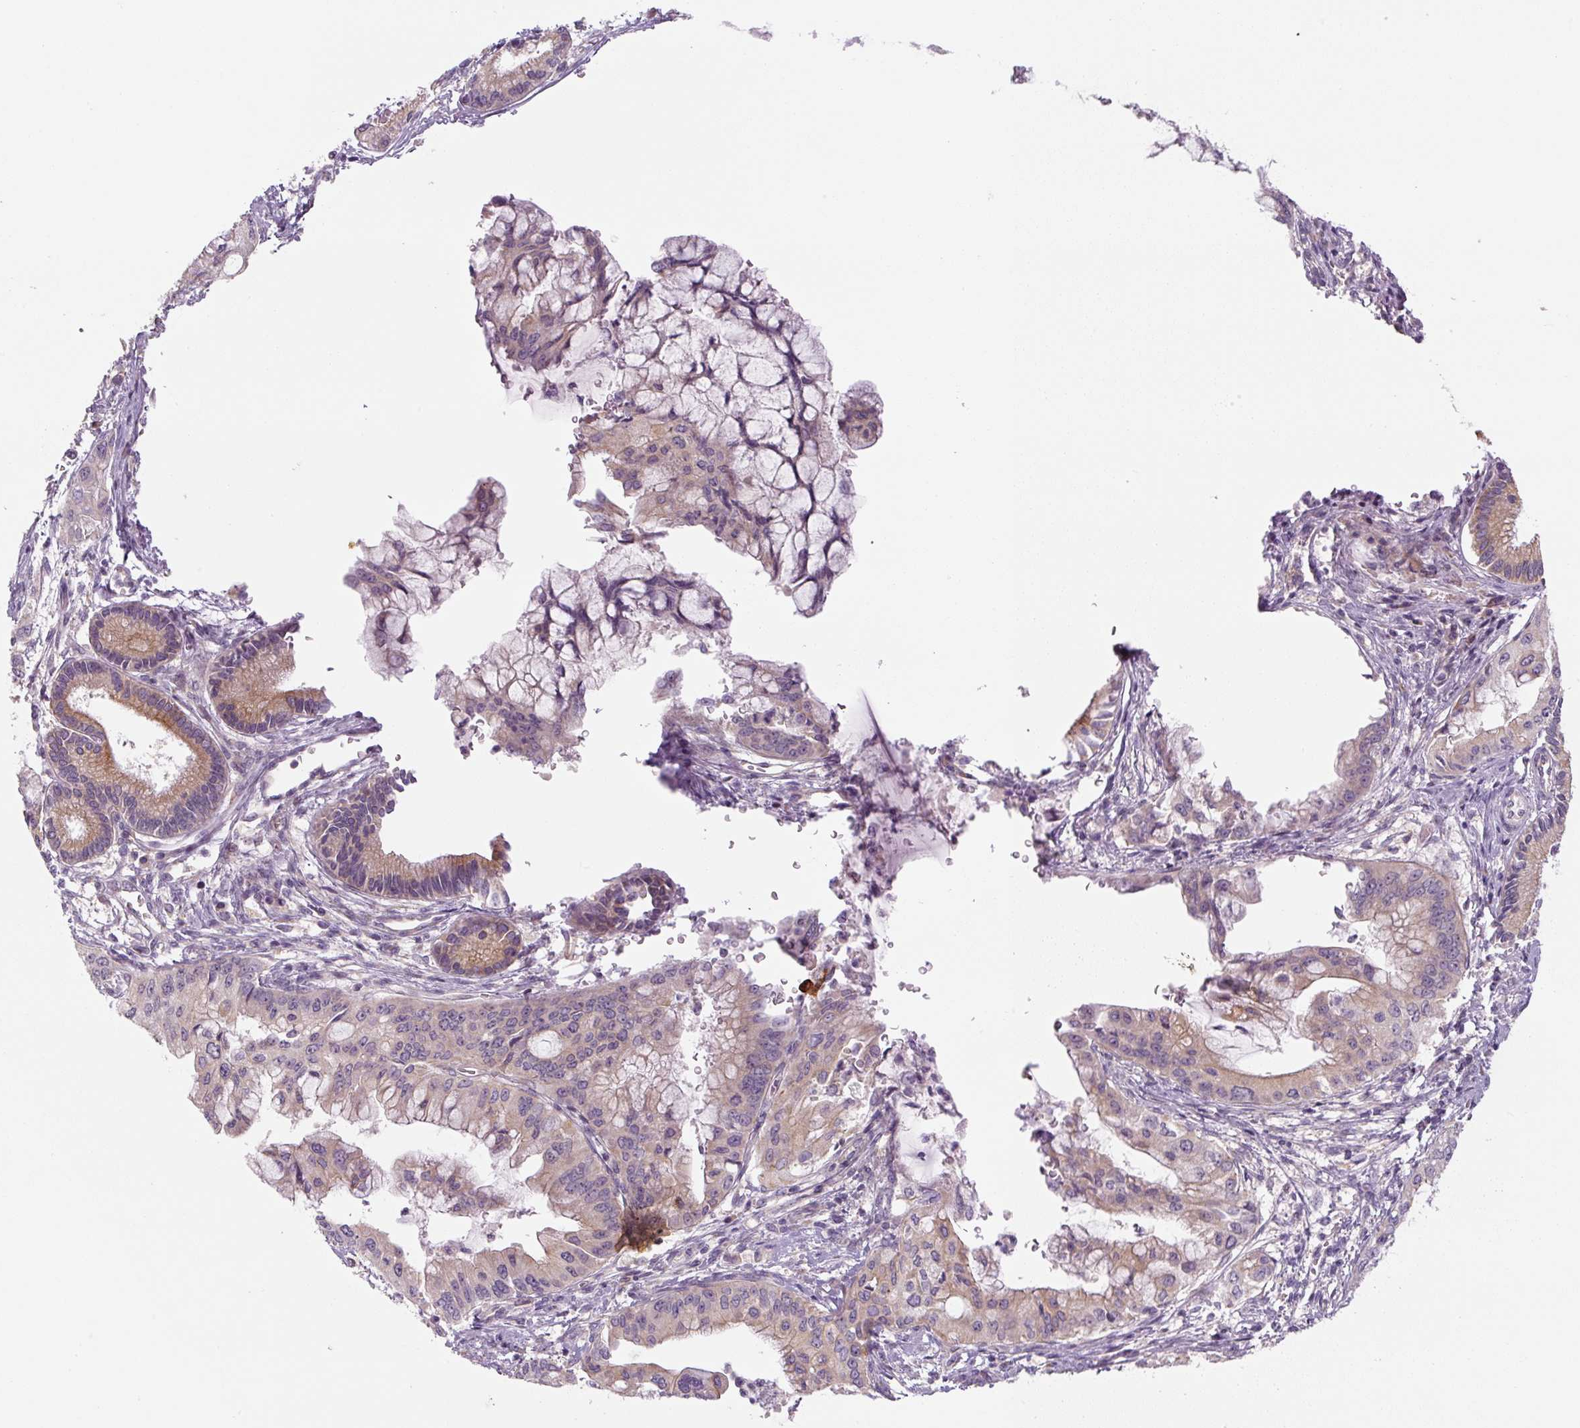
{"staining": {"intensity": "weak", "quantity": "25%-75%", "location": "cytoplasmic/membranous"}, "tissue": "pancreatic cancer", "cell_type": "Tumor cells", "image_type": "cancer", "snomed": [{"axis": "morphology", "description": "Adenocarcinoma, NOS"}, {"axis": "topography", "description": "Pancreas"}], "caption": "An image of human adenocarcinoma (pancreatic) stained for a protein reveals weak cytoplasmic/membranous brown staining in tumor cells. The protein is stained brown, and the nuclei are stained in blue (DAB (3,3'-diaminobenzidine) IHC with brightfield microscopy, high magnification).", "gene": "YIF1B", "patient": {"sex": "male", "age": 46}}